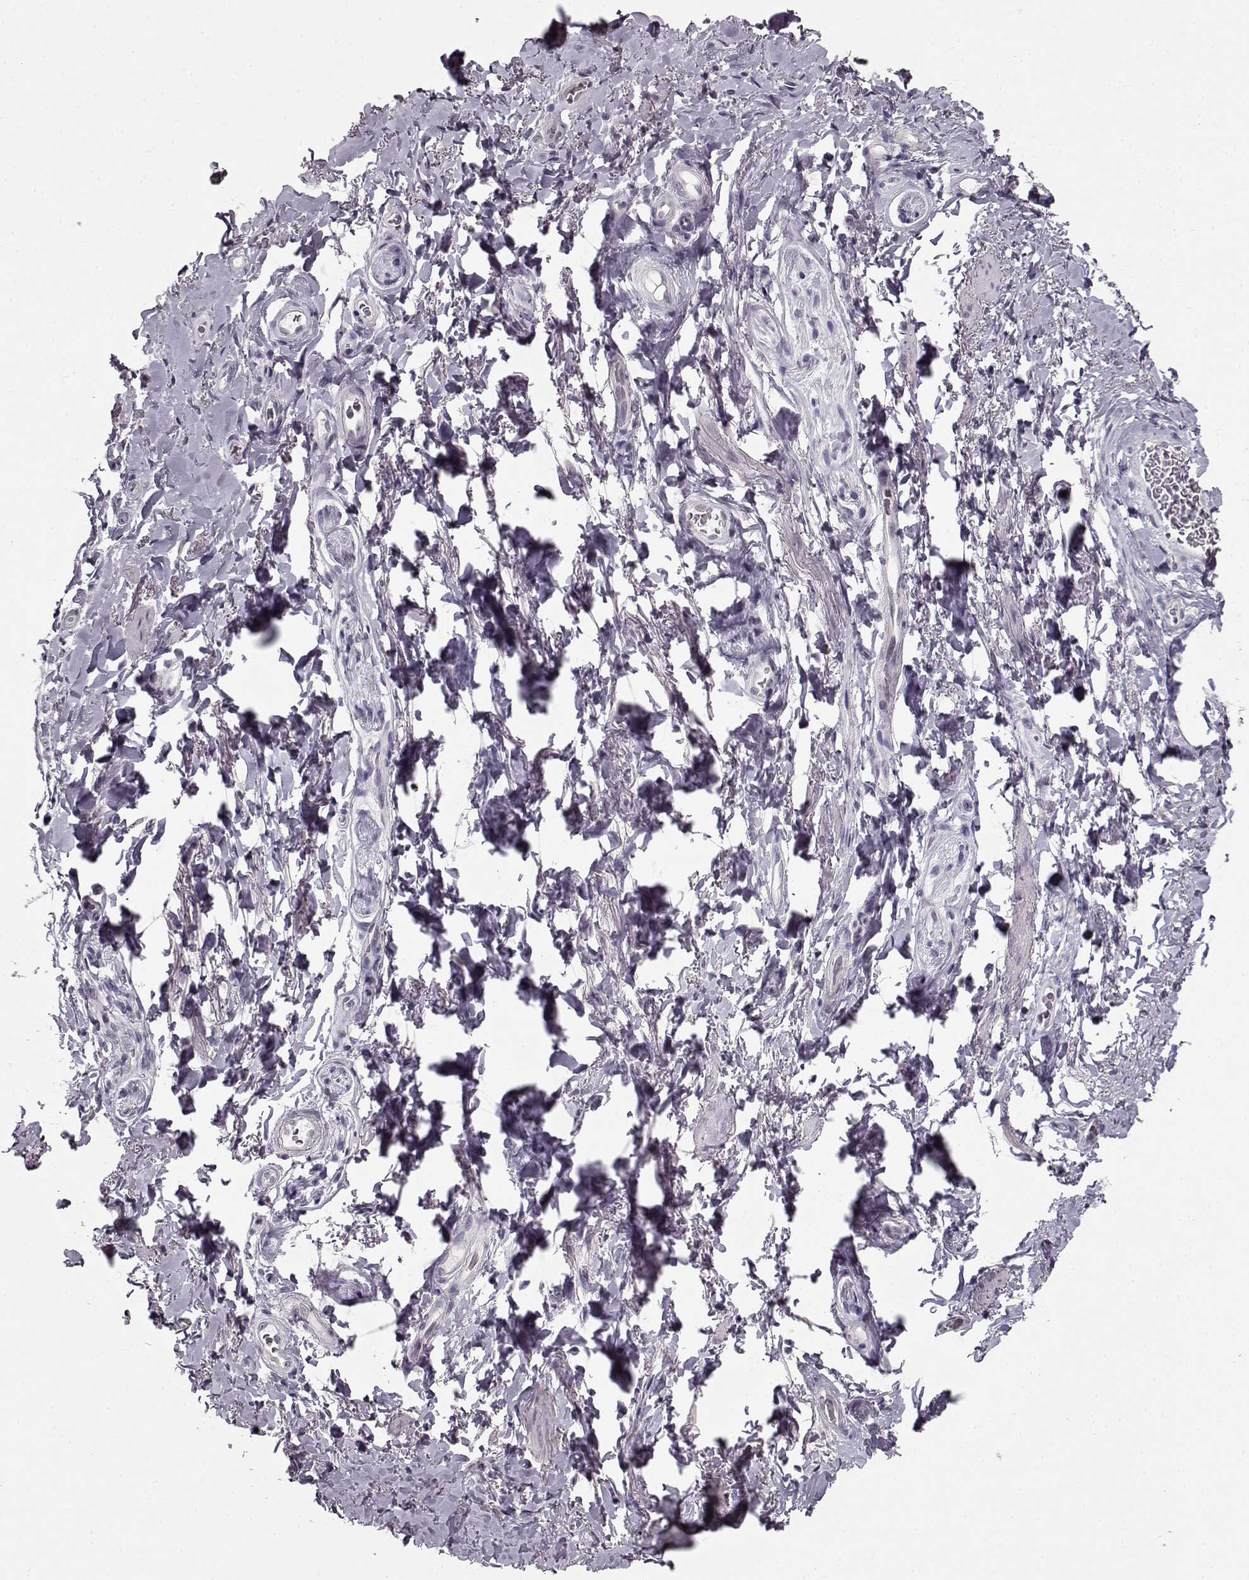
{"staining": {"intensity": "negative", "quantity": "none", "location": "none"}, "tissue": "adipose tissue", "cell_type": "Adipocytes", "image_type": "normal", "snomed": [{"axis": "morphology", "description": "Normal tissue, NOS"}, {"axis": "topography", "description": "Anal"}, {"axis": "topography", "description": "Peripheral nerve tissue"}], "caption": "Adipocytes are negative for brown protein staining in normal adipose tissue. (DAB (3,3'-diaminobenzidine) IHC, high magnification).", "gene": "RP1L1", "patient": {"sex": "male", "age": 53}}